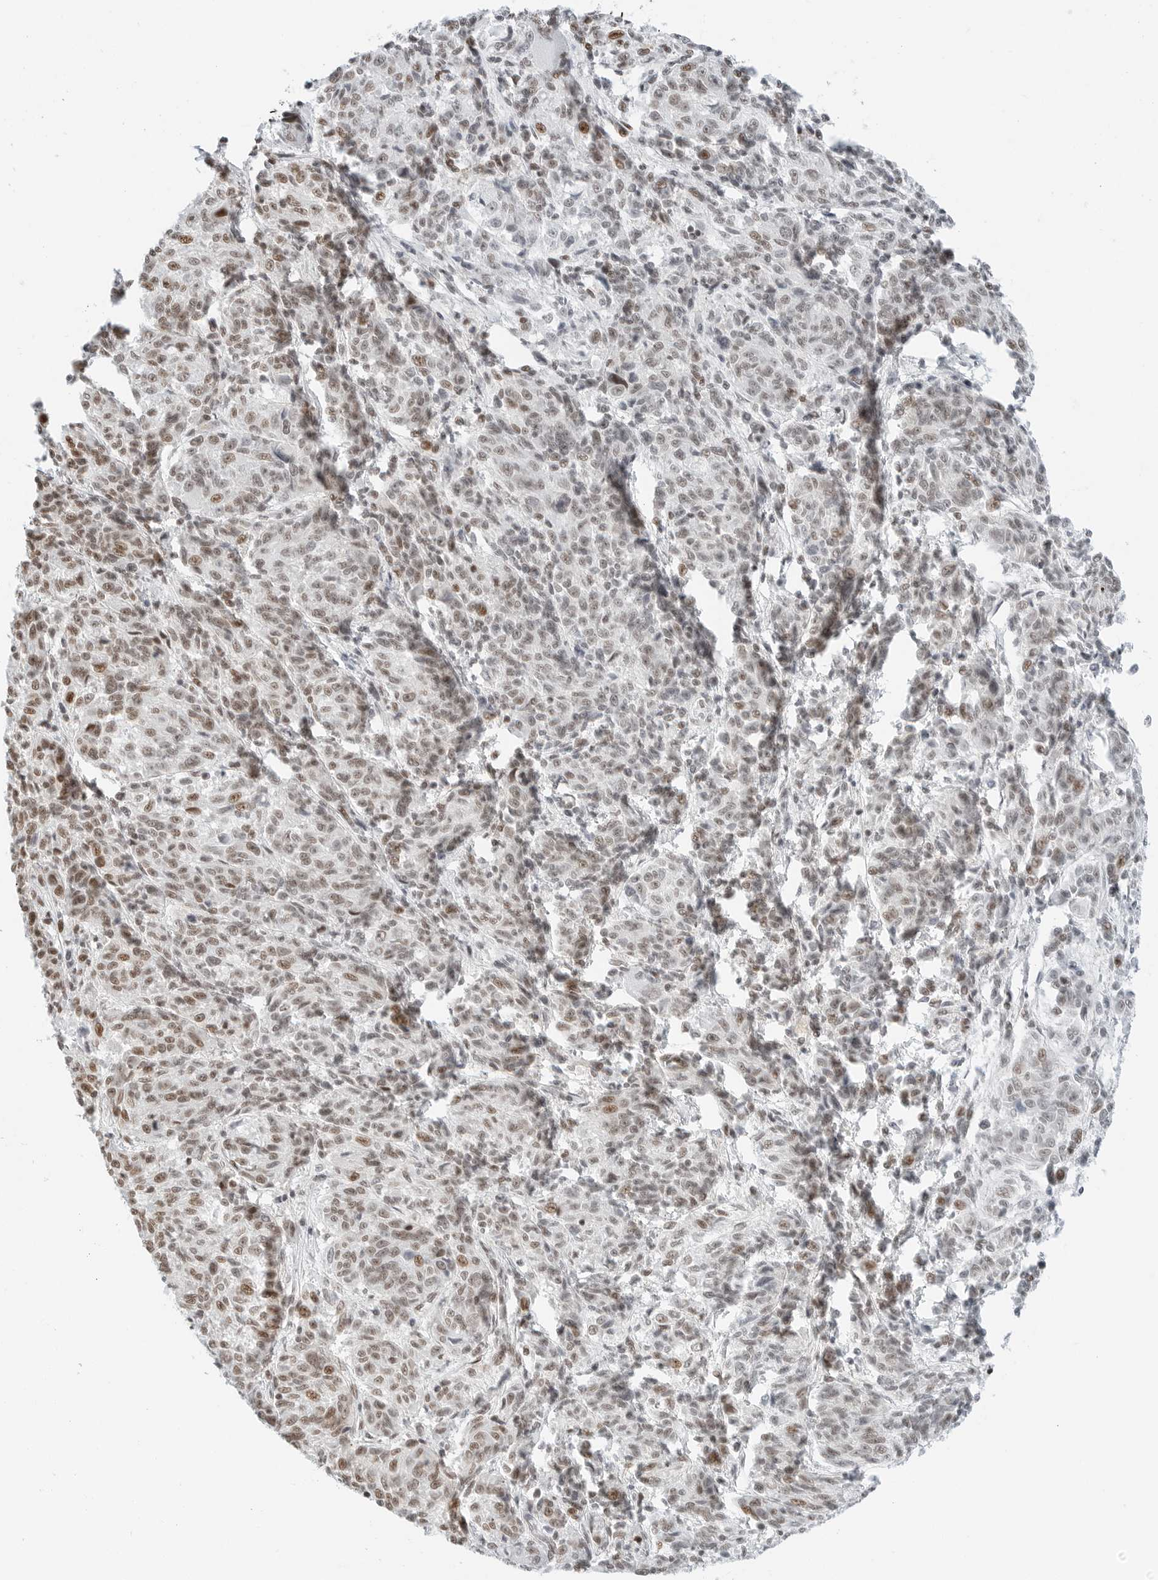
{"staining": {"intensity": "moderate", "quantity": "<25%", "location": "nuclear"}, "tissue": "melanoma", "cell_type": "Tumor cells", "image_type": "cancer", "snomed": [{"axis": "morphology", "description": "Malignant melanoma, NOS"}, {"axis": "topography", "description": "Skin"}], "caption": "This micrograph displays immunohistochemistry (IHC) staining of human melanoma, with low moderate nuclear staining in about <25% of tumor cells.", "gene": "CRTC2", "patient": {"sex": "male", "age": 53}}